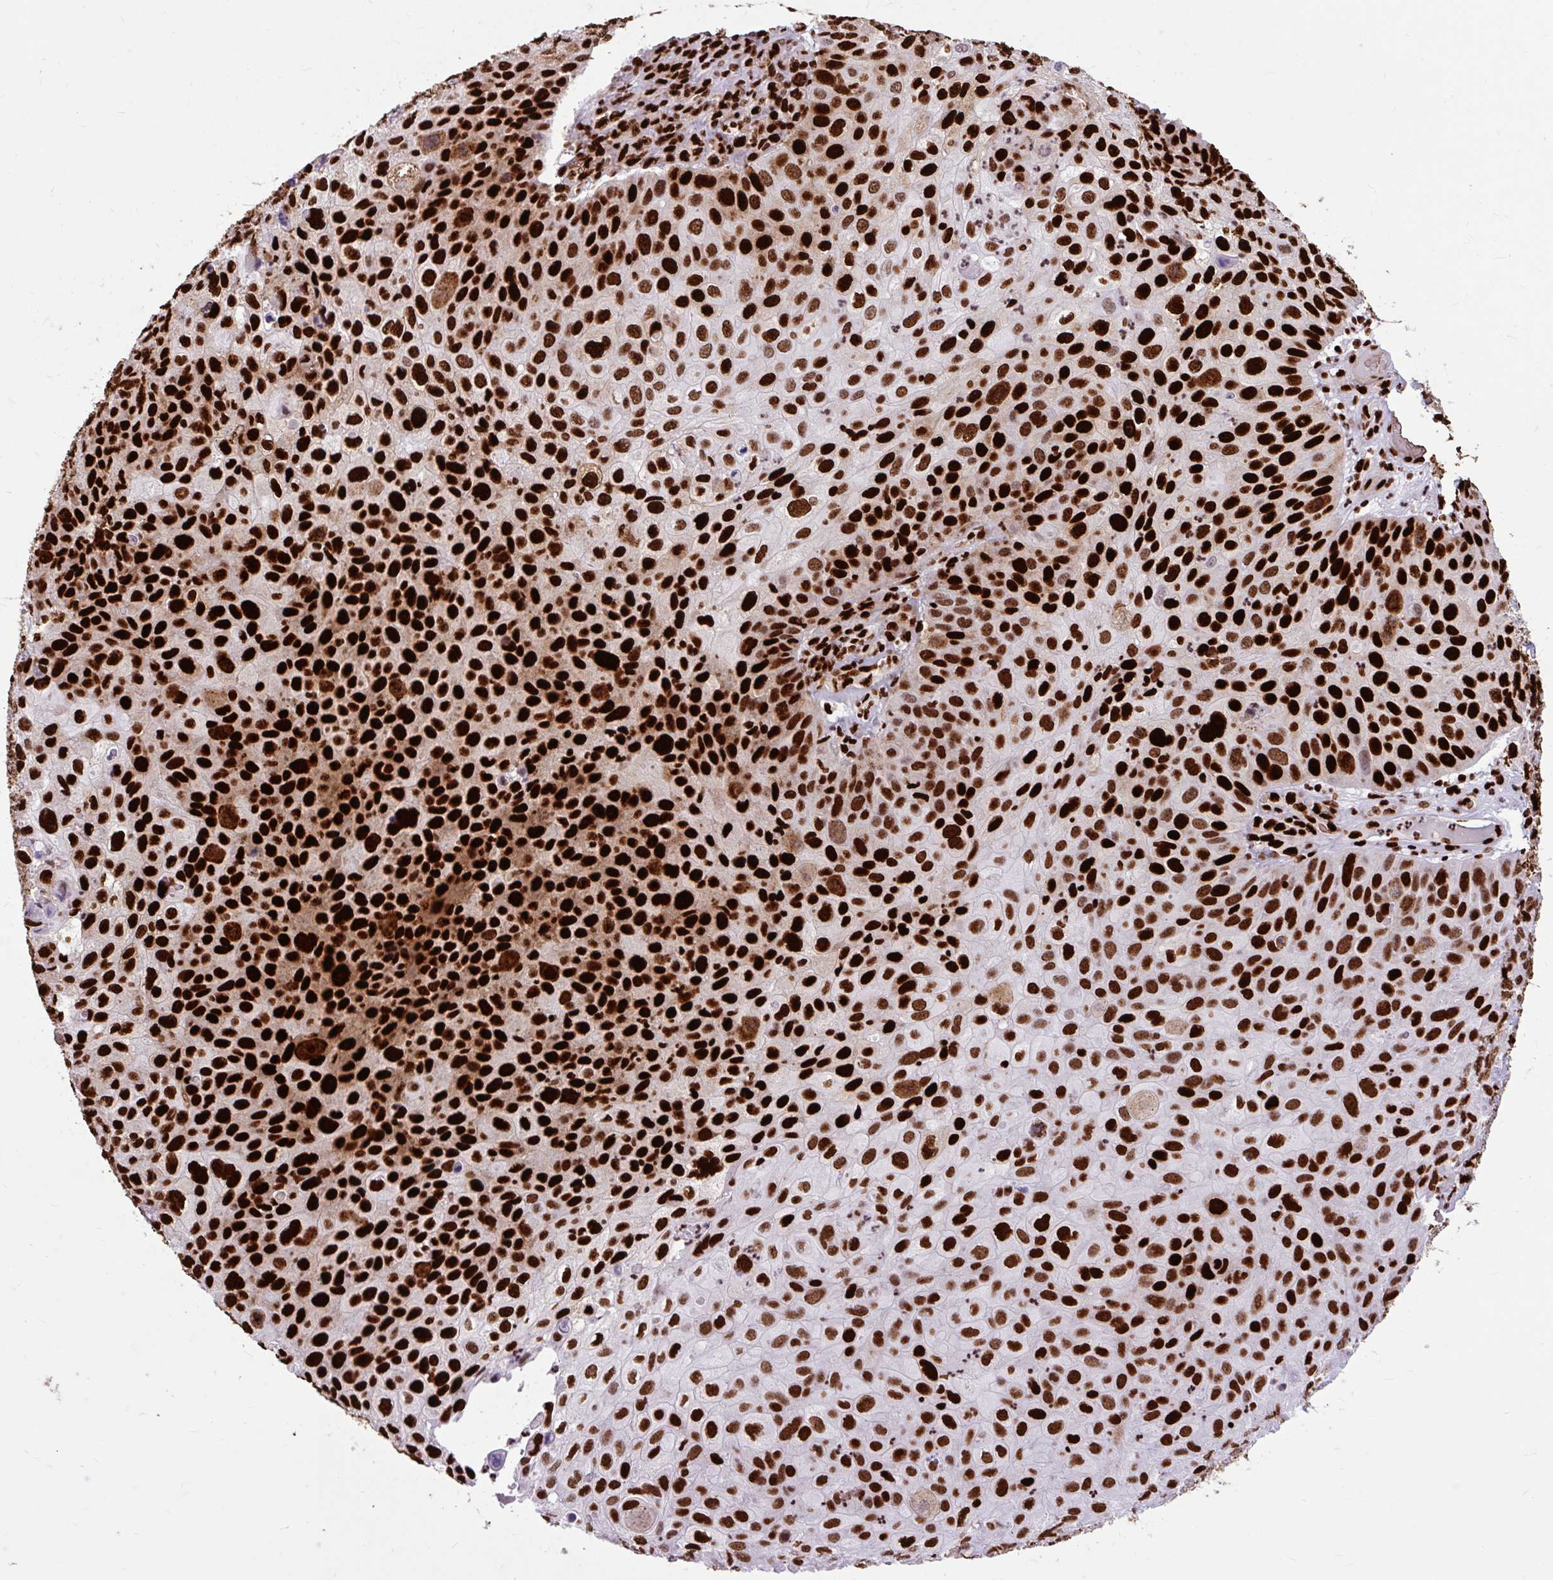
{"staining": {"intensity": "strong", "quantity": ">75%", "location": "nuclear"}, "tissue": "skin cancer", "cell_type": "Tumor cells", "image_type": "cancer", "snomed": [{"axis": "morphology", "description": "Squamous cell carcinoma, NOS"}, {"axis": "topography", "description": "Skin"}], "caption": "DAB immunohistochemical staining of skin cancer displays strong nuclear protein expression in approximately >75% of tumor cells. (DAB IHC with brightfield microscopy, high magnification).", "gene": "FUS", "patient": {"sex": "male", "age": 87}}